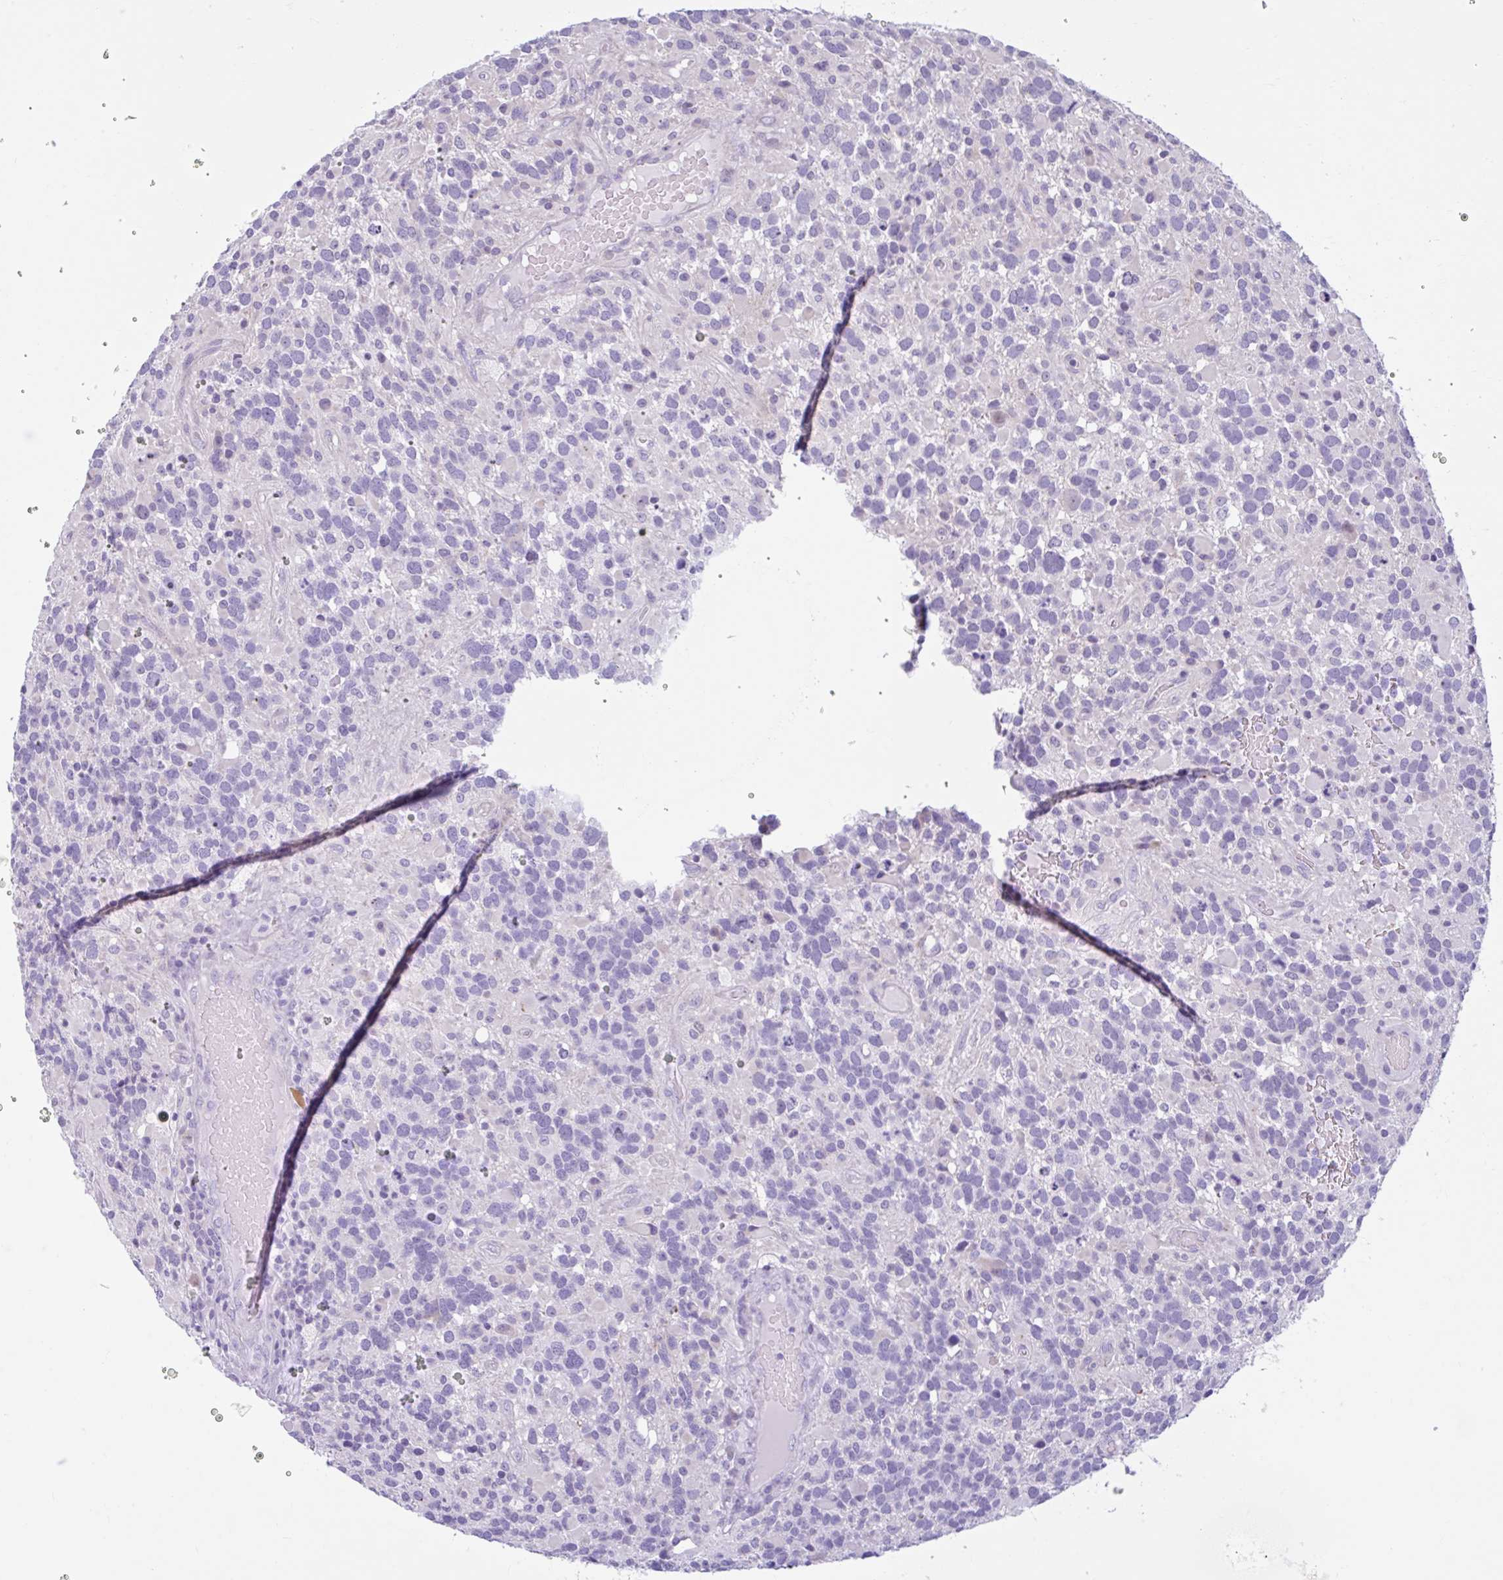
{"staining": {"intensity": "negative", "quantity": "none", "location": "none"}, "tissue": "glioma", "cell_type": "Tumor cells", "image_type": "cancer", "snomed": [{"axis": "morphology", "description": "Glioma, malignant, High grade"}, {"axis": "topography", "description": "Brain"}], "caption": "Tumor cells show no significant expression in glioma.", "gene": "FAM153A", "patient": {"sex": "female", "age": 40}}